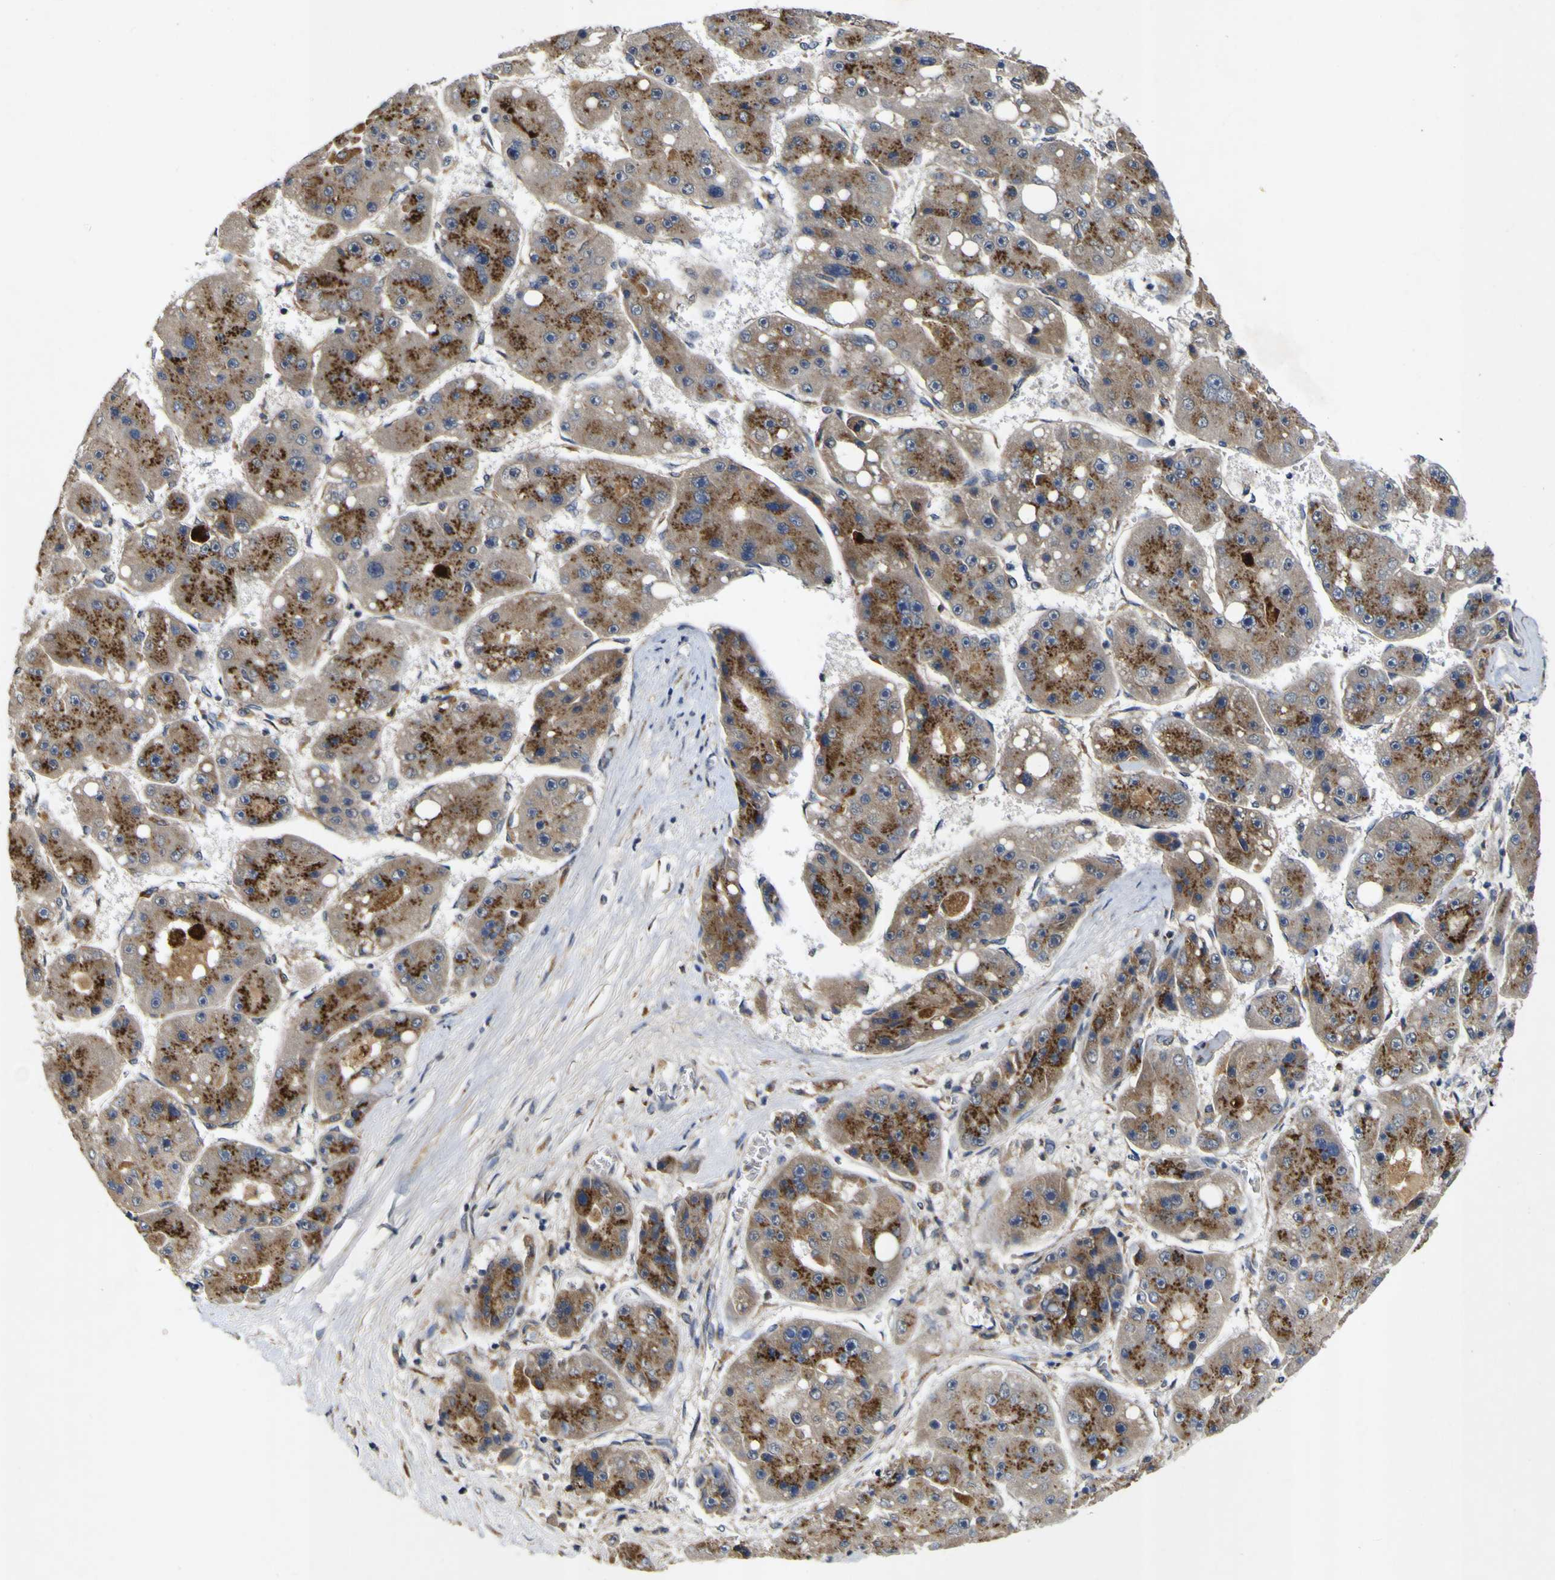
{"staining": {"intensity": "strong", "quantity": ">75%", "location": "cytoplasmic/membranous"}, "tissue": "liver cancer", "cell_type": "Tumor cells", "image_type": "cancer", "snomed": [{"axis": "morphology", "description": "Carcinoma, Hepatocellular, NOS"}, {"axis": "topography", "description": "Liver"}], "caption": "Hepatocellular carcinoma (liver) stained with immunohistochemistry (IHC) displays strong cytoplasmic/membranous expression in approximately >75% of tumor cells. Using DAB (3,3'-diaminobenzidine) (brown) and hematoxylin (blue) stains, captured at high magnification using brightfield microscopy.", "gene": "COA1", "patient": {"sex": "female", "age": 61}}